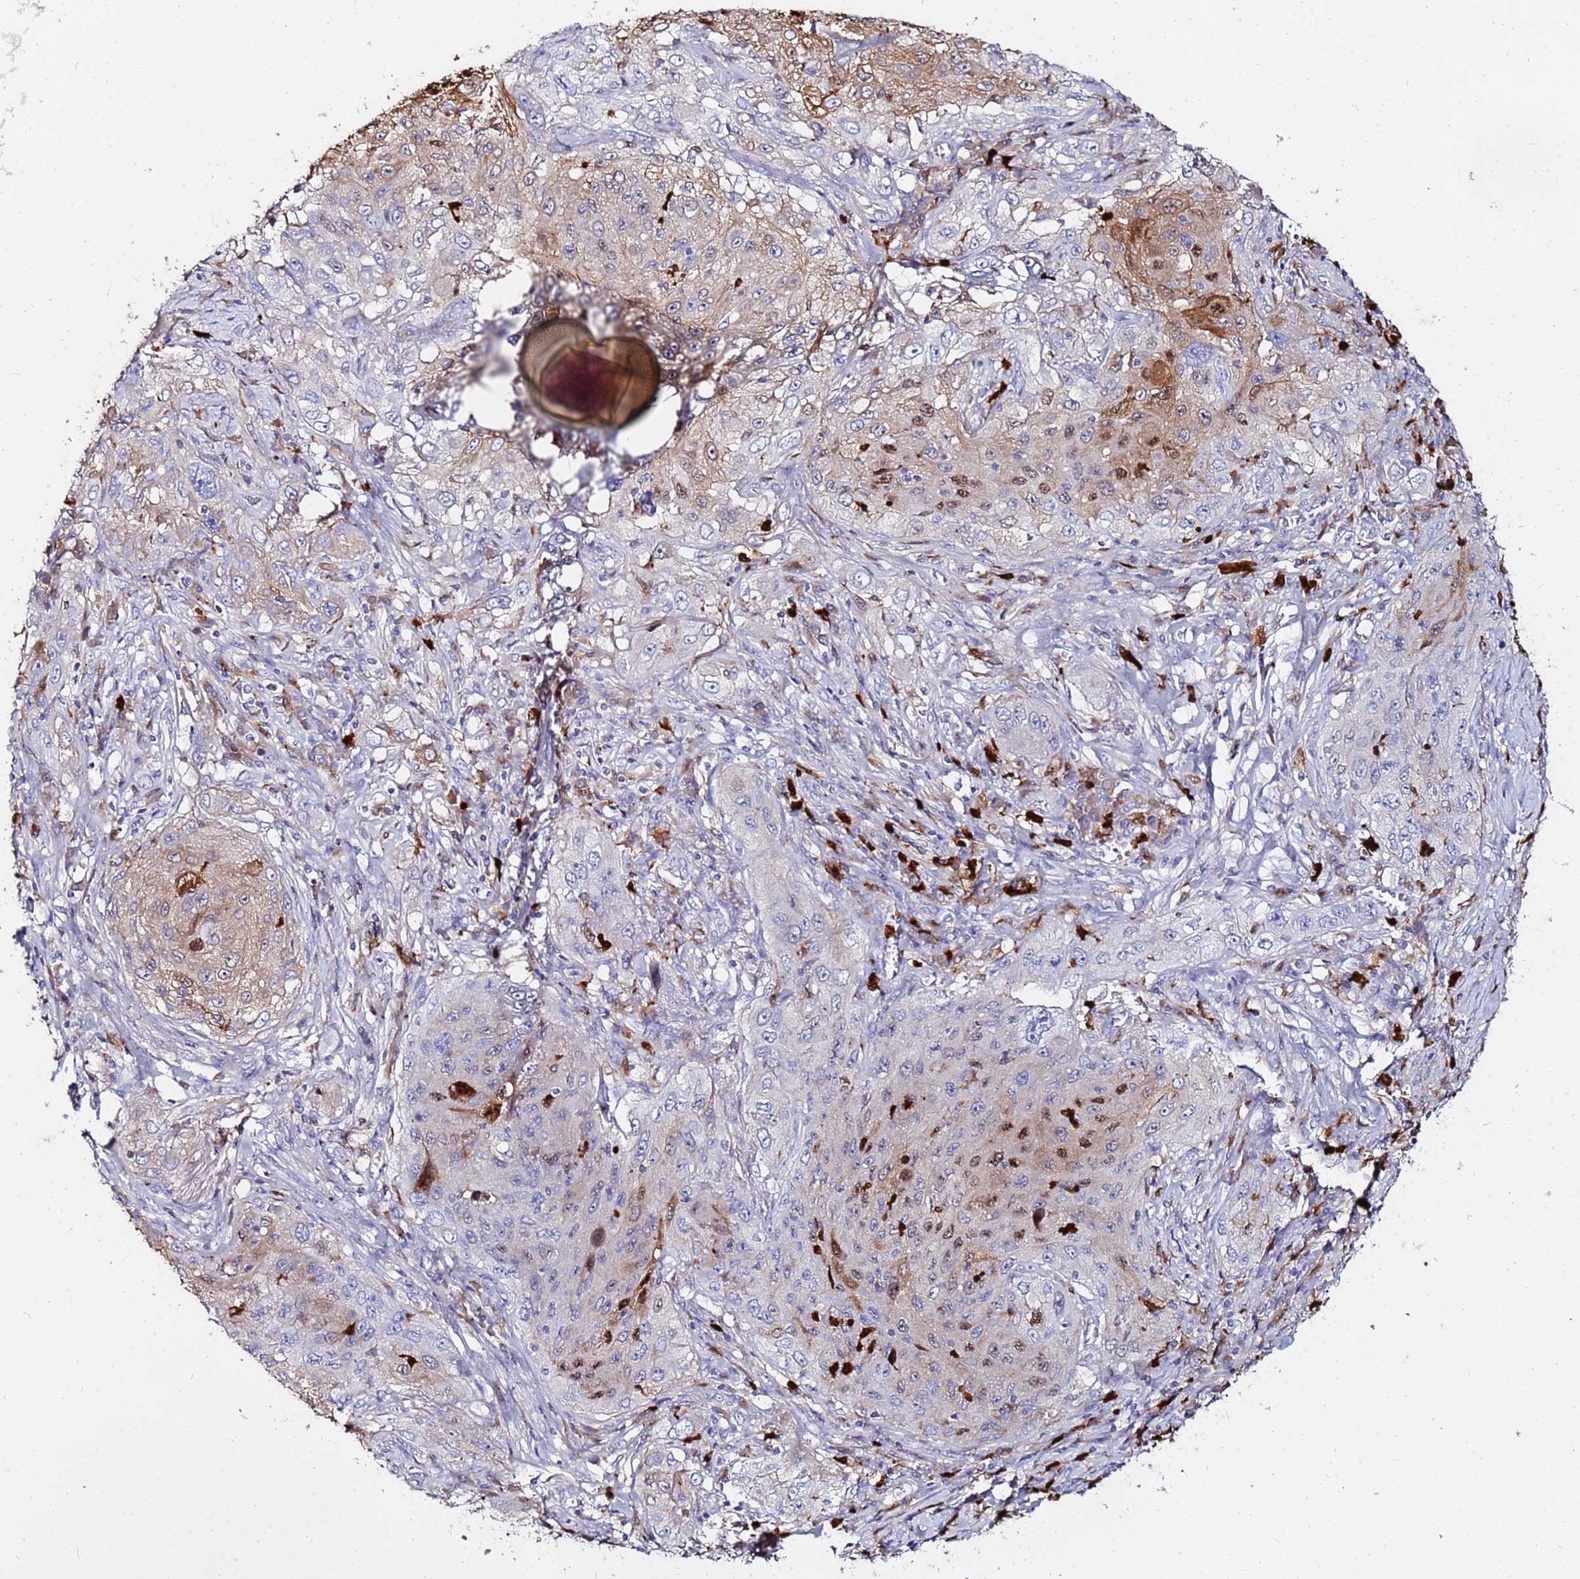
{"staining": {"intensity": "moderate", "quantity": "25%-75%", "location": "cytoplasmic/membranous,nuclear"}, "tissue": "lung cancer", "cell_type": "Tumor cells", "image_type": "cancer", "snomed": [{"axis": "morphology", "description": "Squamous cell carcinoma, NOS"}, {"axis": "topography", "description": "Lung"}], "caption": "This is a photomicrograph of immunohistochemistry (IHC) staining of squamous cell carcinoma (lung), which shows moderate expression in the cytoplasmic/membranous and nuclear of tumor cells.", "gene": "TUBAL3", "patient": {"sex": "female", "age": 69}}